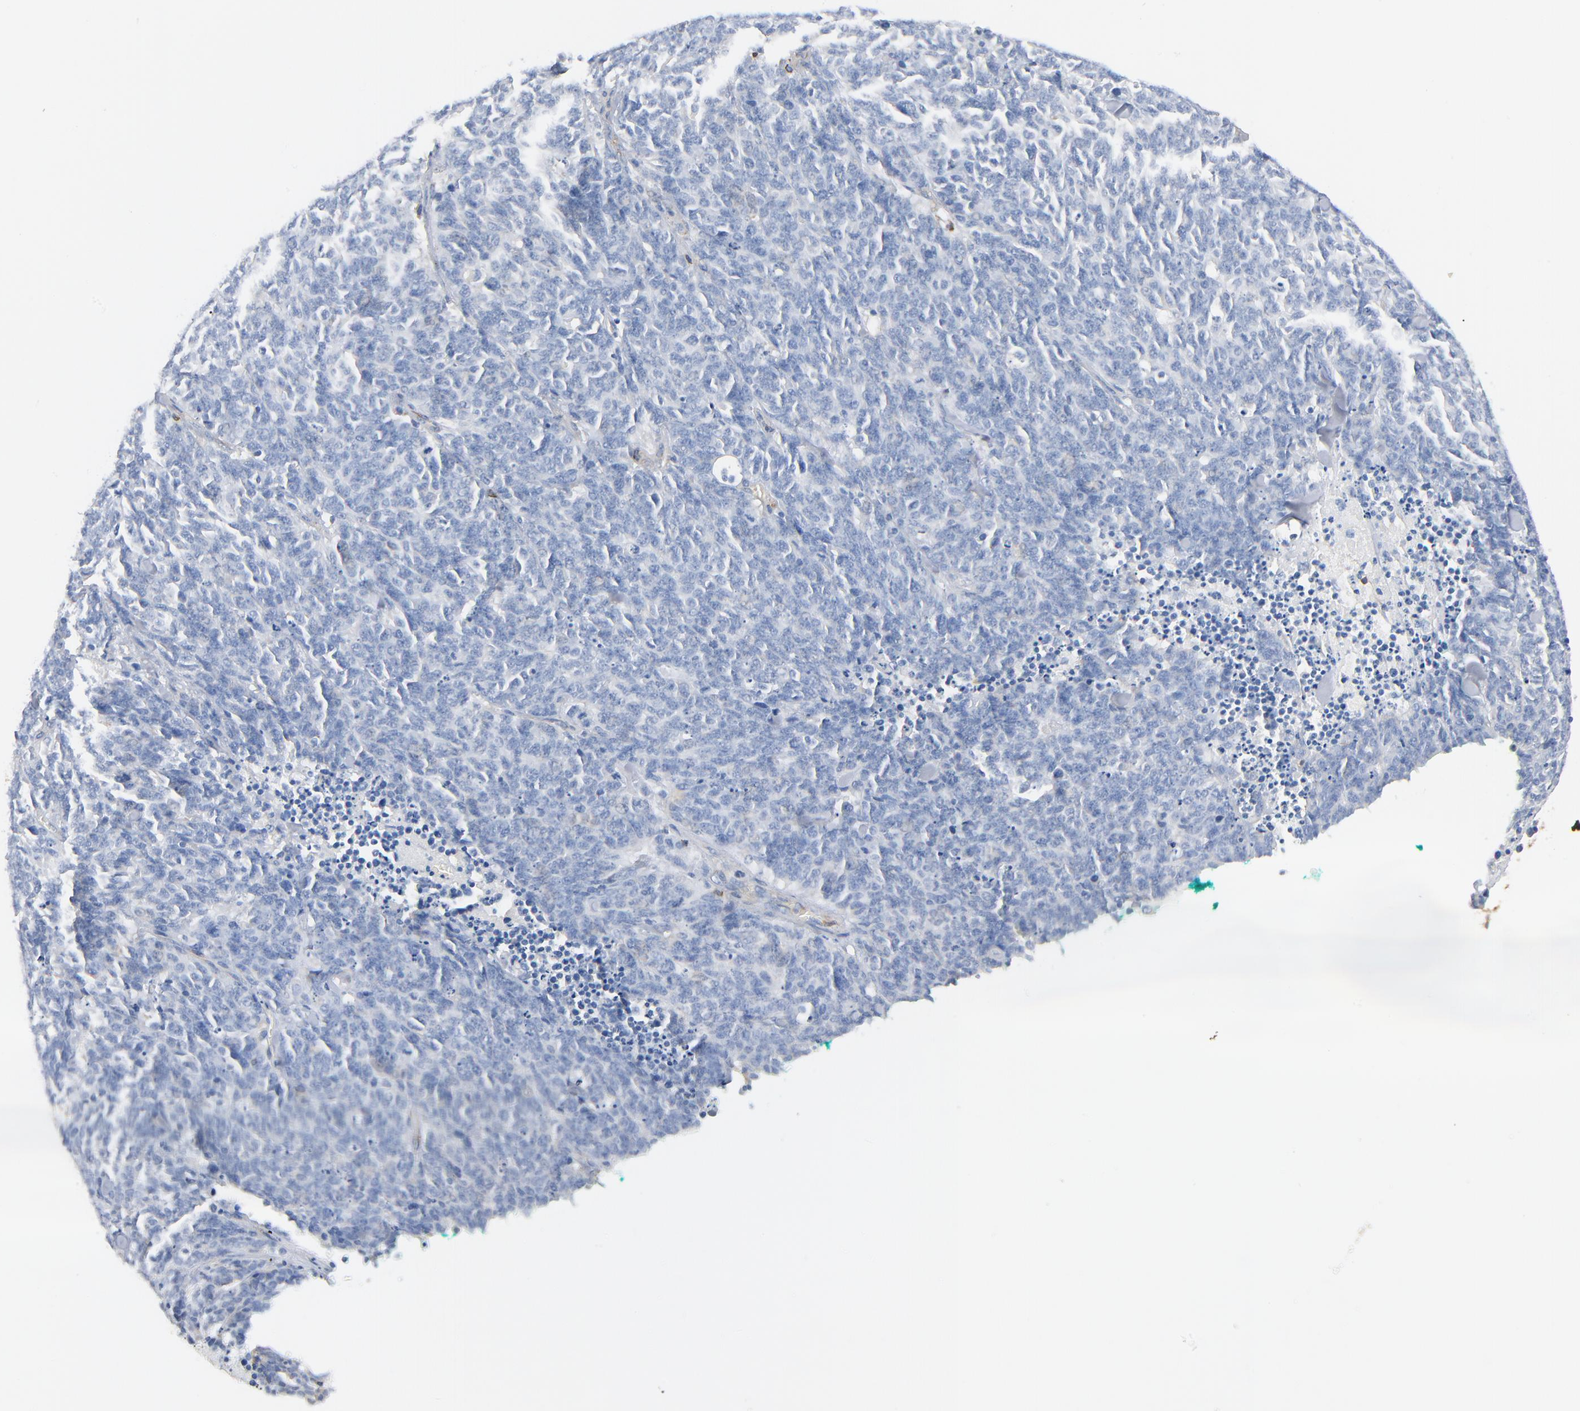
{"staining": {"intensity": "negative", "quantity": "none", "location": "none"}, "tissue": "lung cancer", "cell_type": "Tumor cells", "image_type": "cancer", "snomed": [{"axis": "morphology", "description": "Neoplasm, malignant, NOS"}, {"axis": "topography", "description": "Lung"}], "caption": "DAB immunohistochemical staining of human lung malignant neoplasm demonstrates no significant positivity in tumor cells.", "gene": "SH3KBP1", "patient": {"sex": "female", "age": 58}}